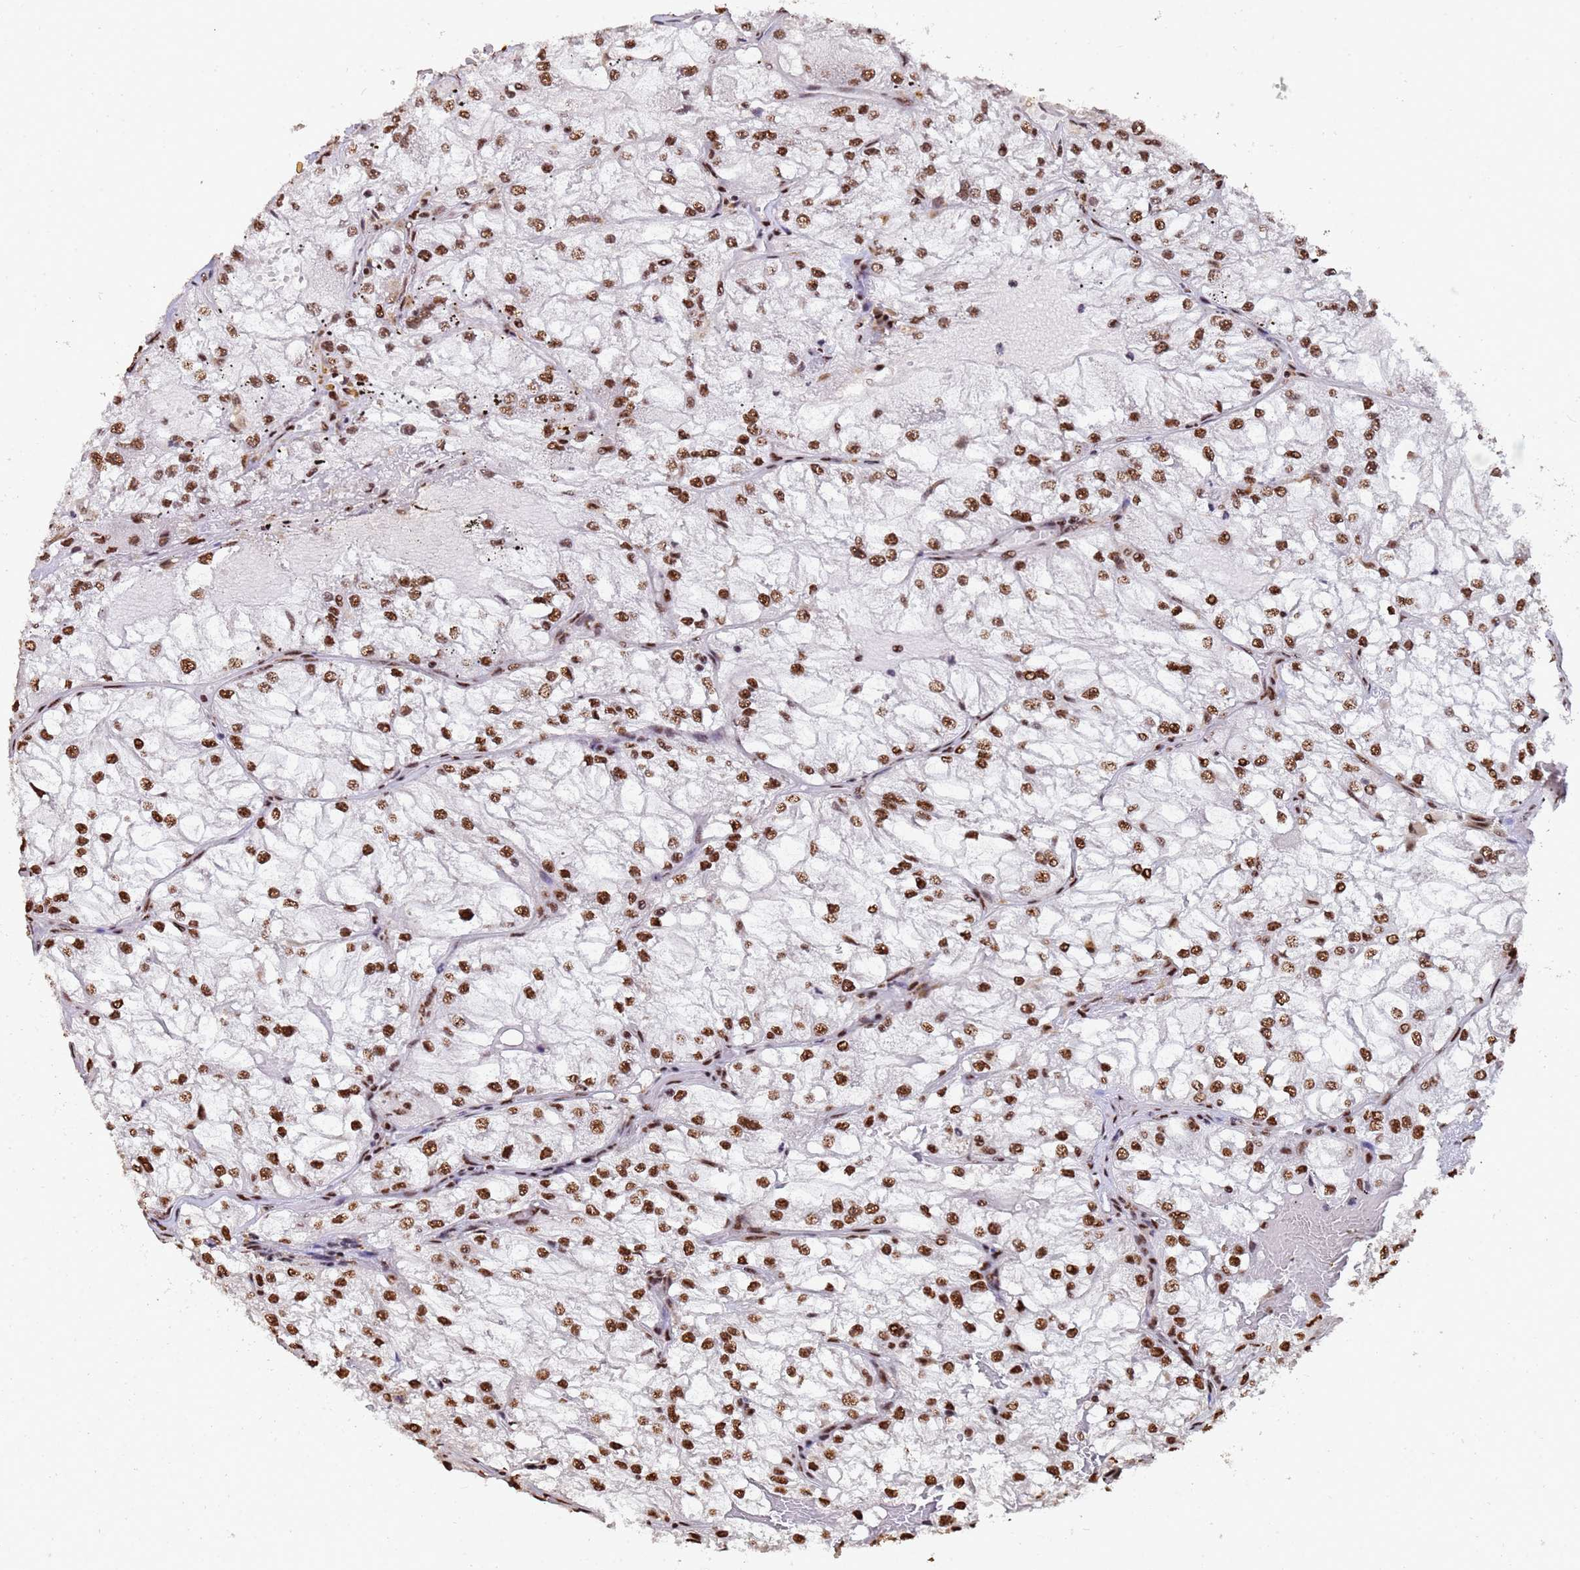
{"staining": {"intensity": "moderate", "quantity": ">75%", "location": "nuclear"}, "tissue": "renal cancer", "cell_type": "Tumor cells", "image_type": "cancer", "snomed": [{"axis": "morphology", "description": "Adenocarcinoma, NOS"}, {"axis": "topography", "description": "Kidney"}], "caption": "The image reveals a brown stain indicating the presence of a protein in the nuclear of tumor cells in renal cancer (adenocarcinoma).", "gene": "SF3B2", "patient": {"sex": "female", "age": 72}}